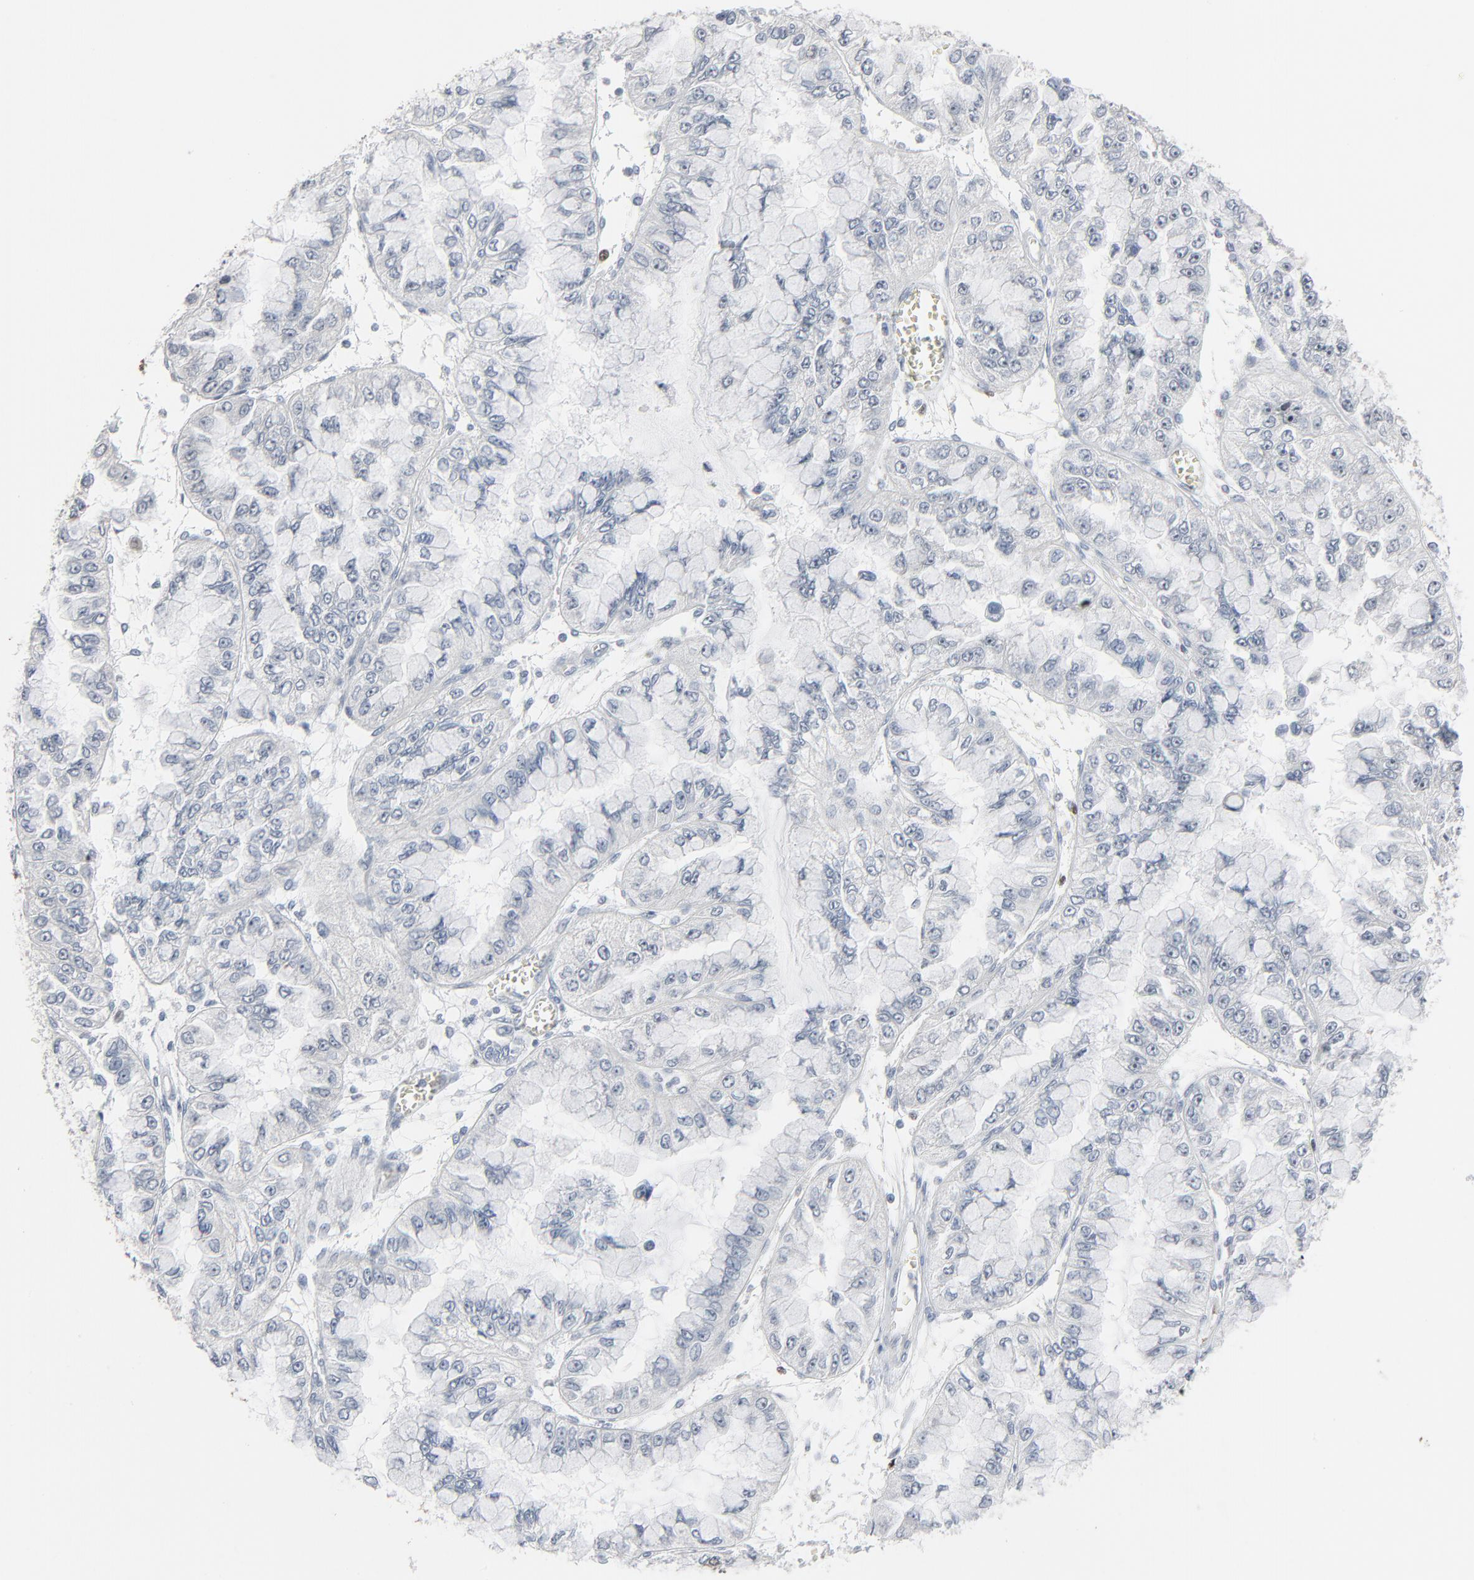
{"staining": {"intensity": "negative", "quantity": "none", "location": "none"}, "tissue": "liver cancer", "cell_type": "Tumor cells", "image_type": "cancer", "snomed": [{"axis": "morphology", "description": "Cholangiocarcinoma"}, {"axis": "topography", "description": "Liver"}], "caption": "DAB immunohistochemical staining of human liver cancer exhibits no significant expression in tumor cells.", "gene": "SAGE1", "patient": {"sex": "female", "age": 79}}